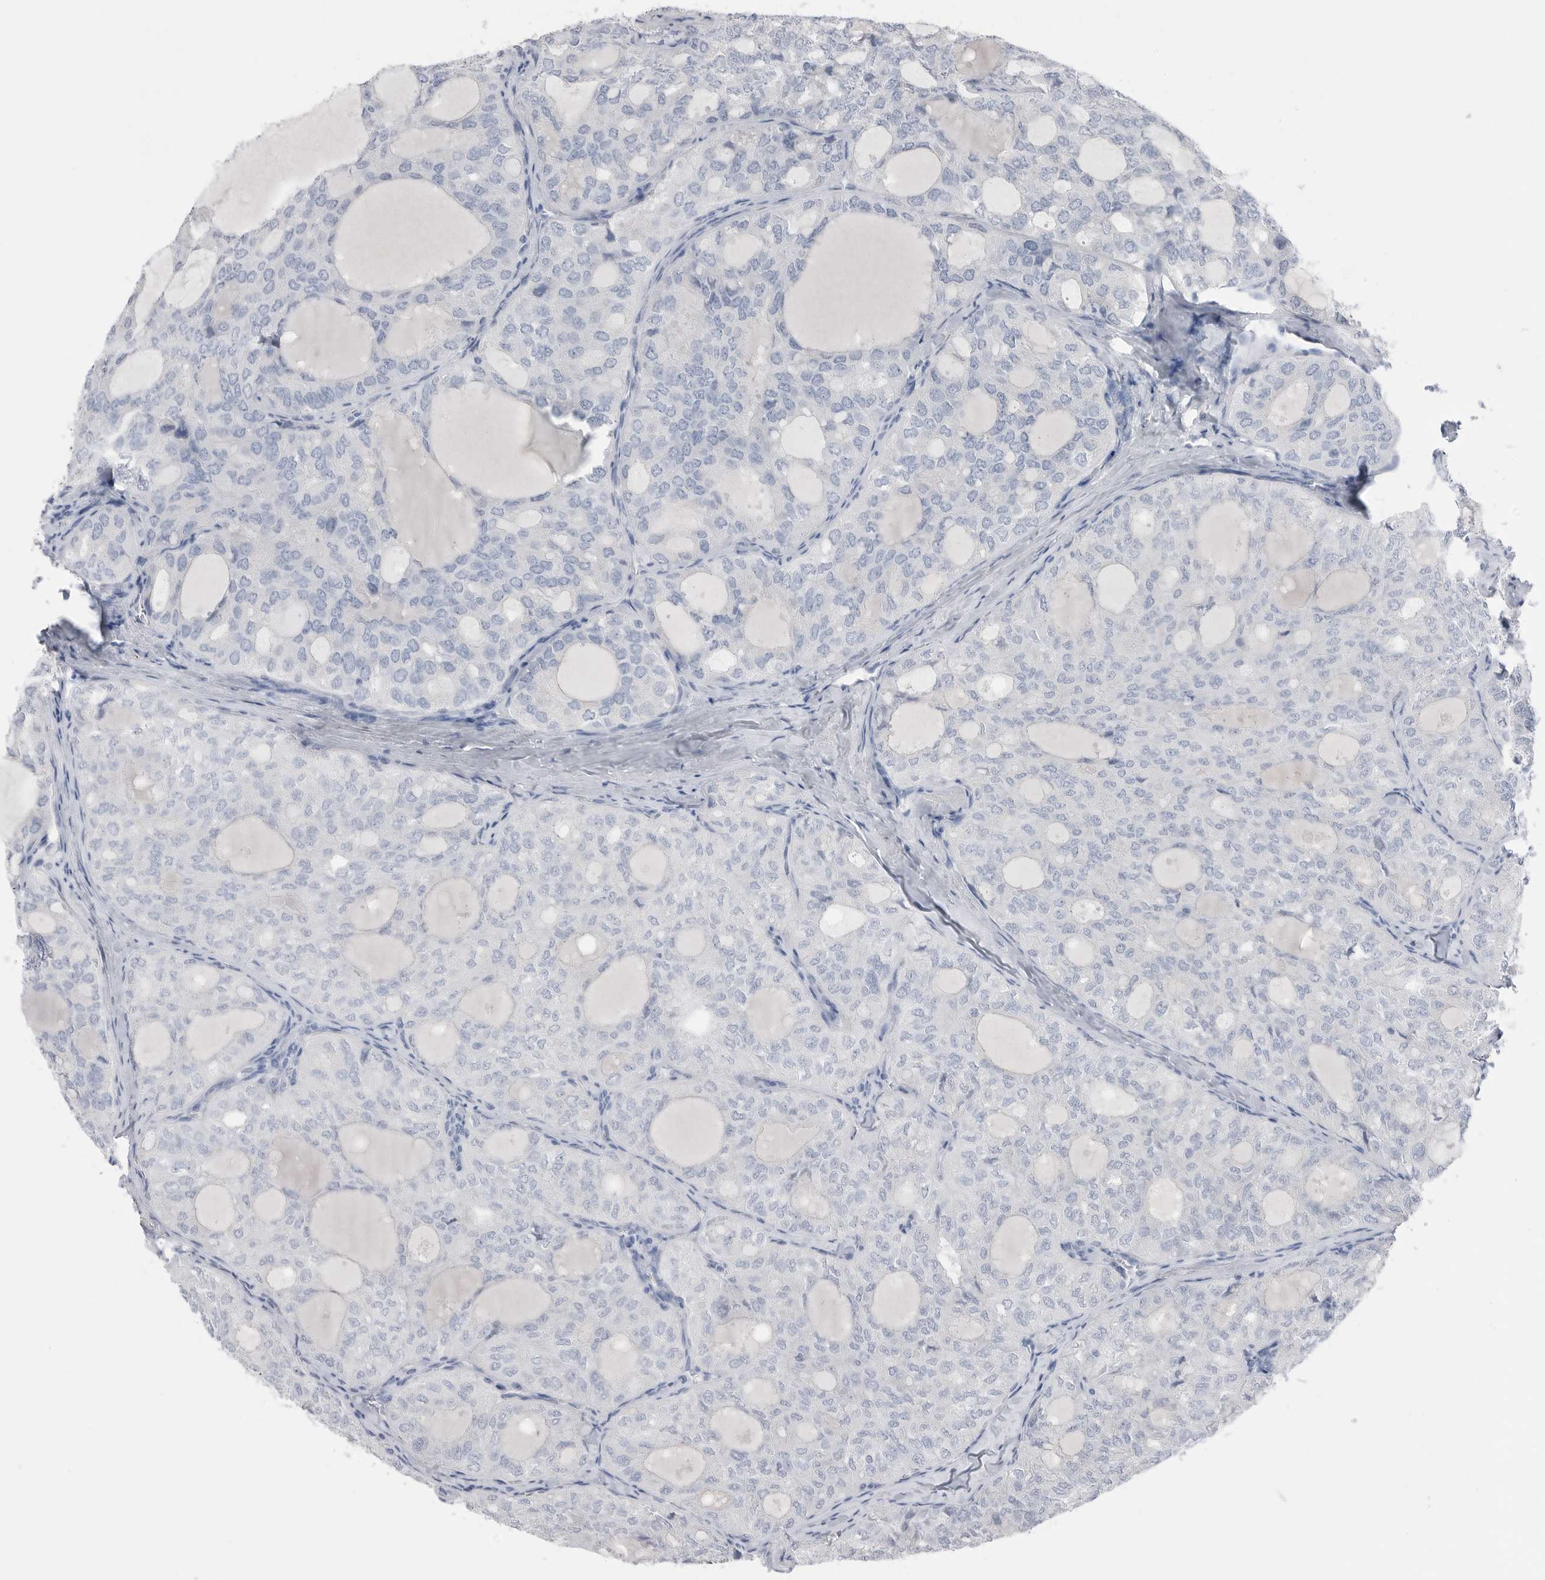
{"staining": {"intensity": "negative", "quantity": "none", "location": "none"}, "tissue": "thyroid cancer", "cell_type": "Tumor cells", "image_type": "cancer", "snomed": [{"axis": "morphology", "description": "Follicular adenoma carcinoma, NOS"}, {"axis": "topography", "description": "Thyroid gland"}], "caption": "This is an IHC histopathology image of human thyroid cancer (follicular adenoma carcinoma). There is no staining in tumor cells.", "gene": "ABHD12", "patient": {"sex": "male", "age": 75}}